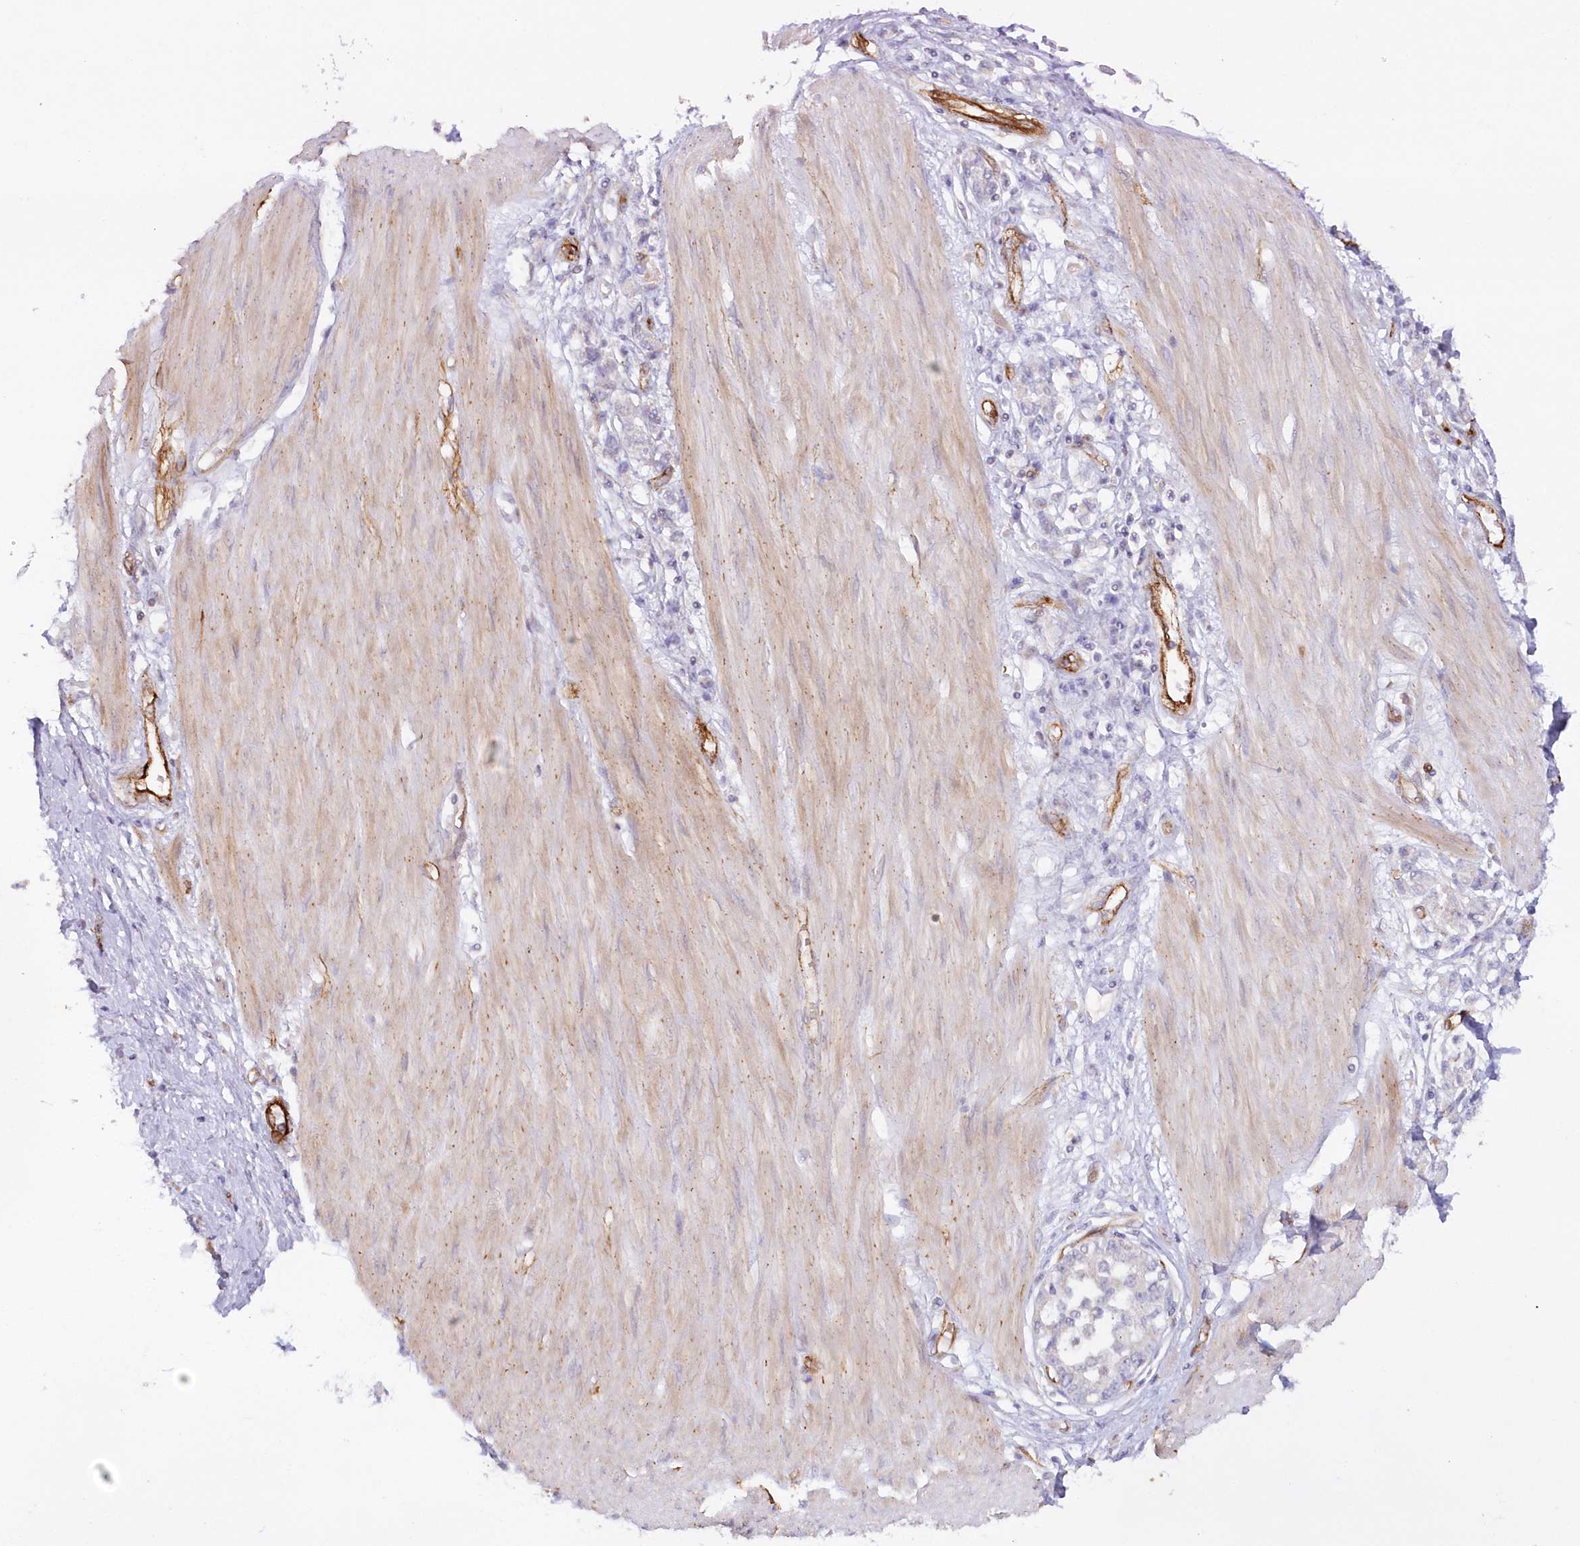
{"staining": {"intensity": "negative", "quantity": "none", "location": "none"}, "tissue": "stomach cancer", "cell_type": "Tumor cells", "image_type": "cancer", "snomed": [{"axis": "morphology", "description": "Adenocarcinoma, NOS"}, {"axis": "topography", "description": "Stomach"}], "caption": "IHC image of neoplastic tissue: human adenocarcinoma (stomach) stained with DAB (3,3'-diaminobenzidine) exhibits no significant protein expression in tumor cells.", "gene": "AFAP1L2", "patient": {"sex": "female", "age": 76}}